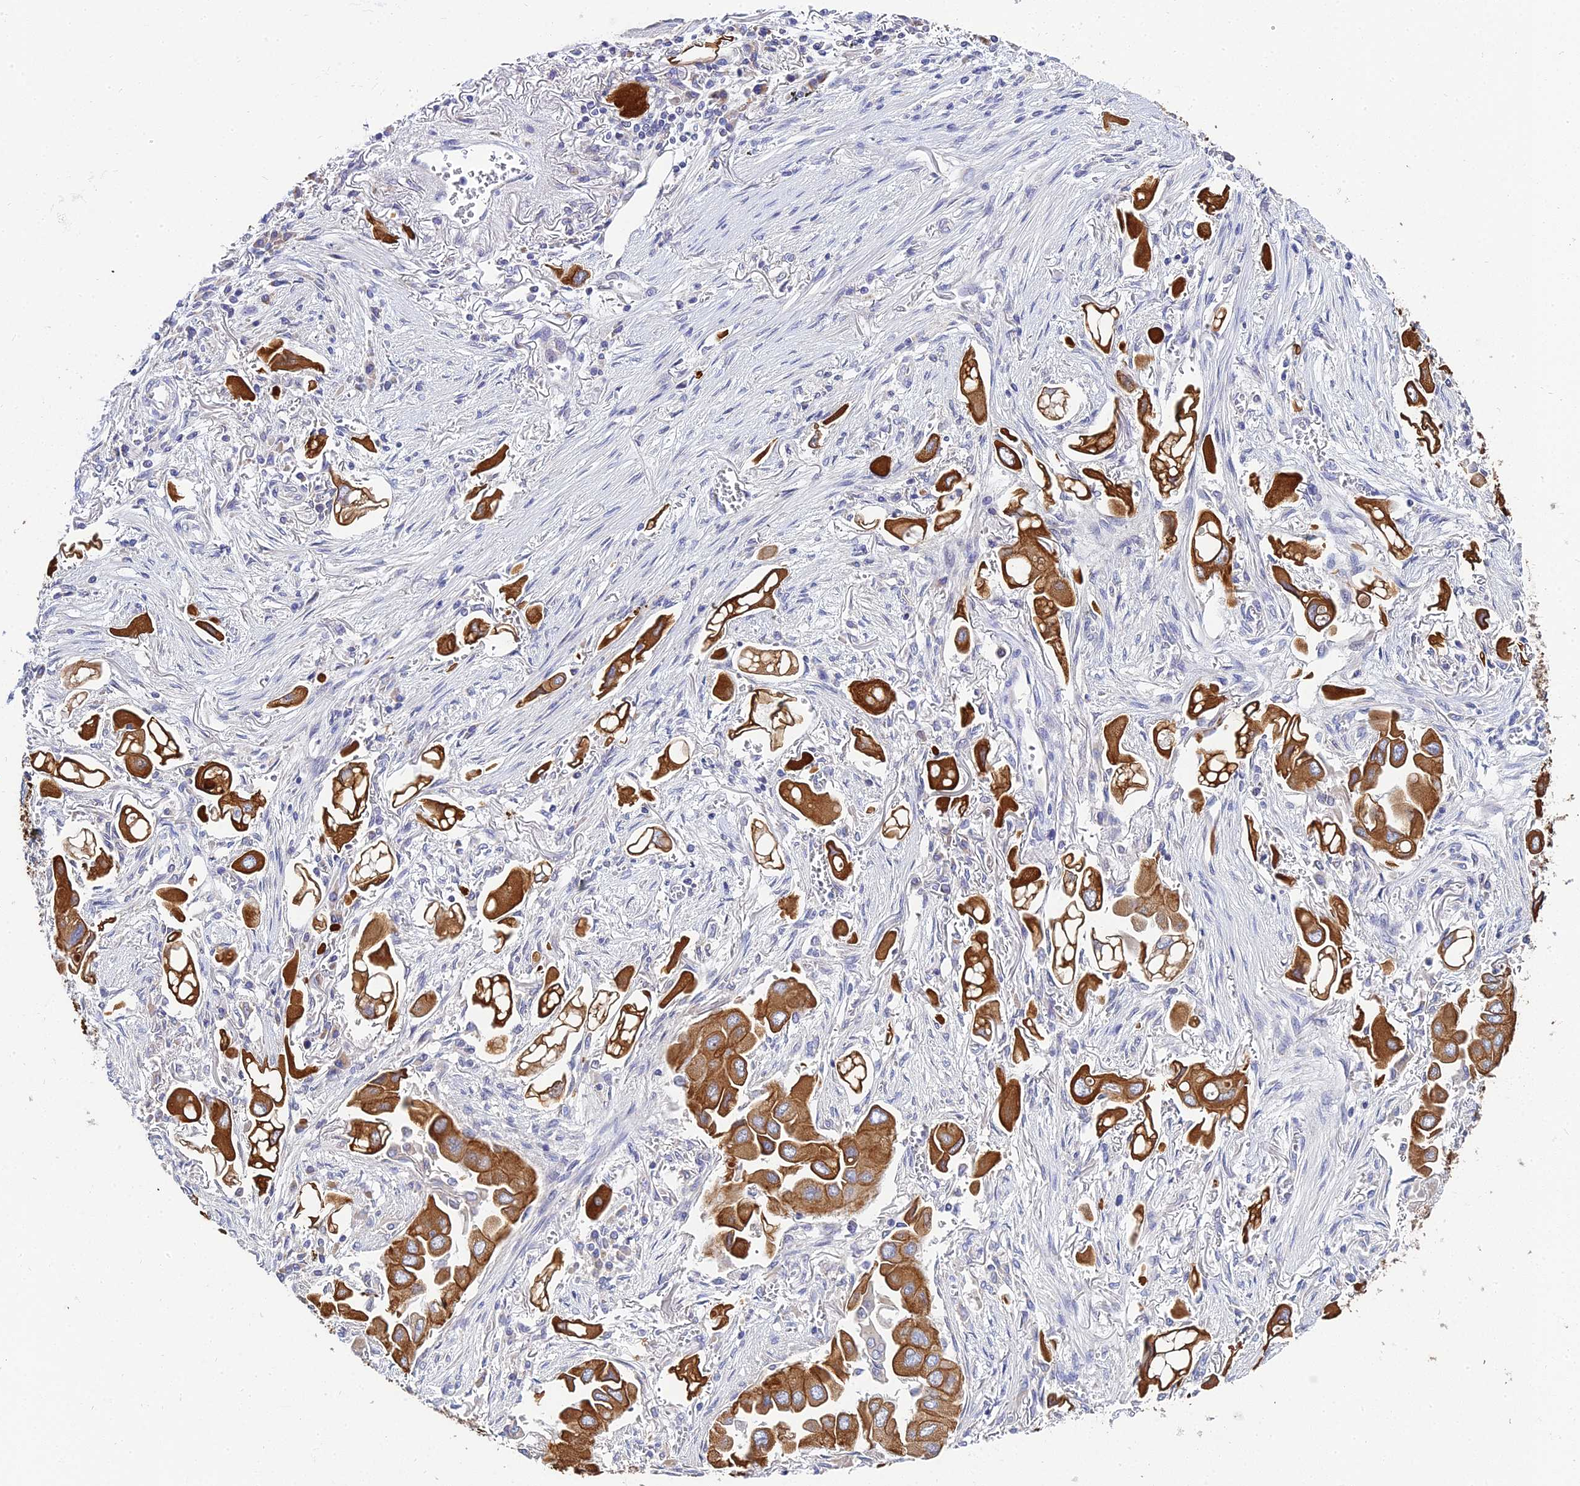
{"staining": {"intensity": "strong", "quantity": ">75%", "location": "cytoplasmic/membranous"}, "tissue": "lung cancer", "cell_type": "Tumor cells", "image_type": "cancer", "snomed": [{"axis": "morphology", "description": "Adenocarcinoma, NOS"}, {"axis": "topography", "description": "Lung"}], "caption": "Immunohistochemical staining of lung cancer reveals high levels of strong cytoplasmic/membranous expression in approximately >75% of tumor cells. Immunohistochemistry (ihc) stains the protein of interest in brown and the nuclei are stained blue.", "gene": "ZXDA", "patient": {"sex": "female", "age": 76}}